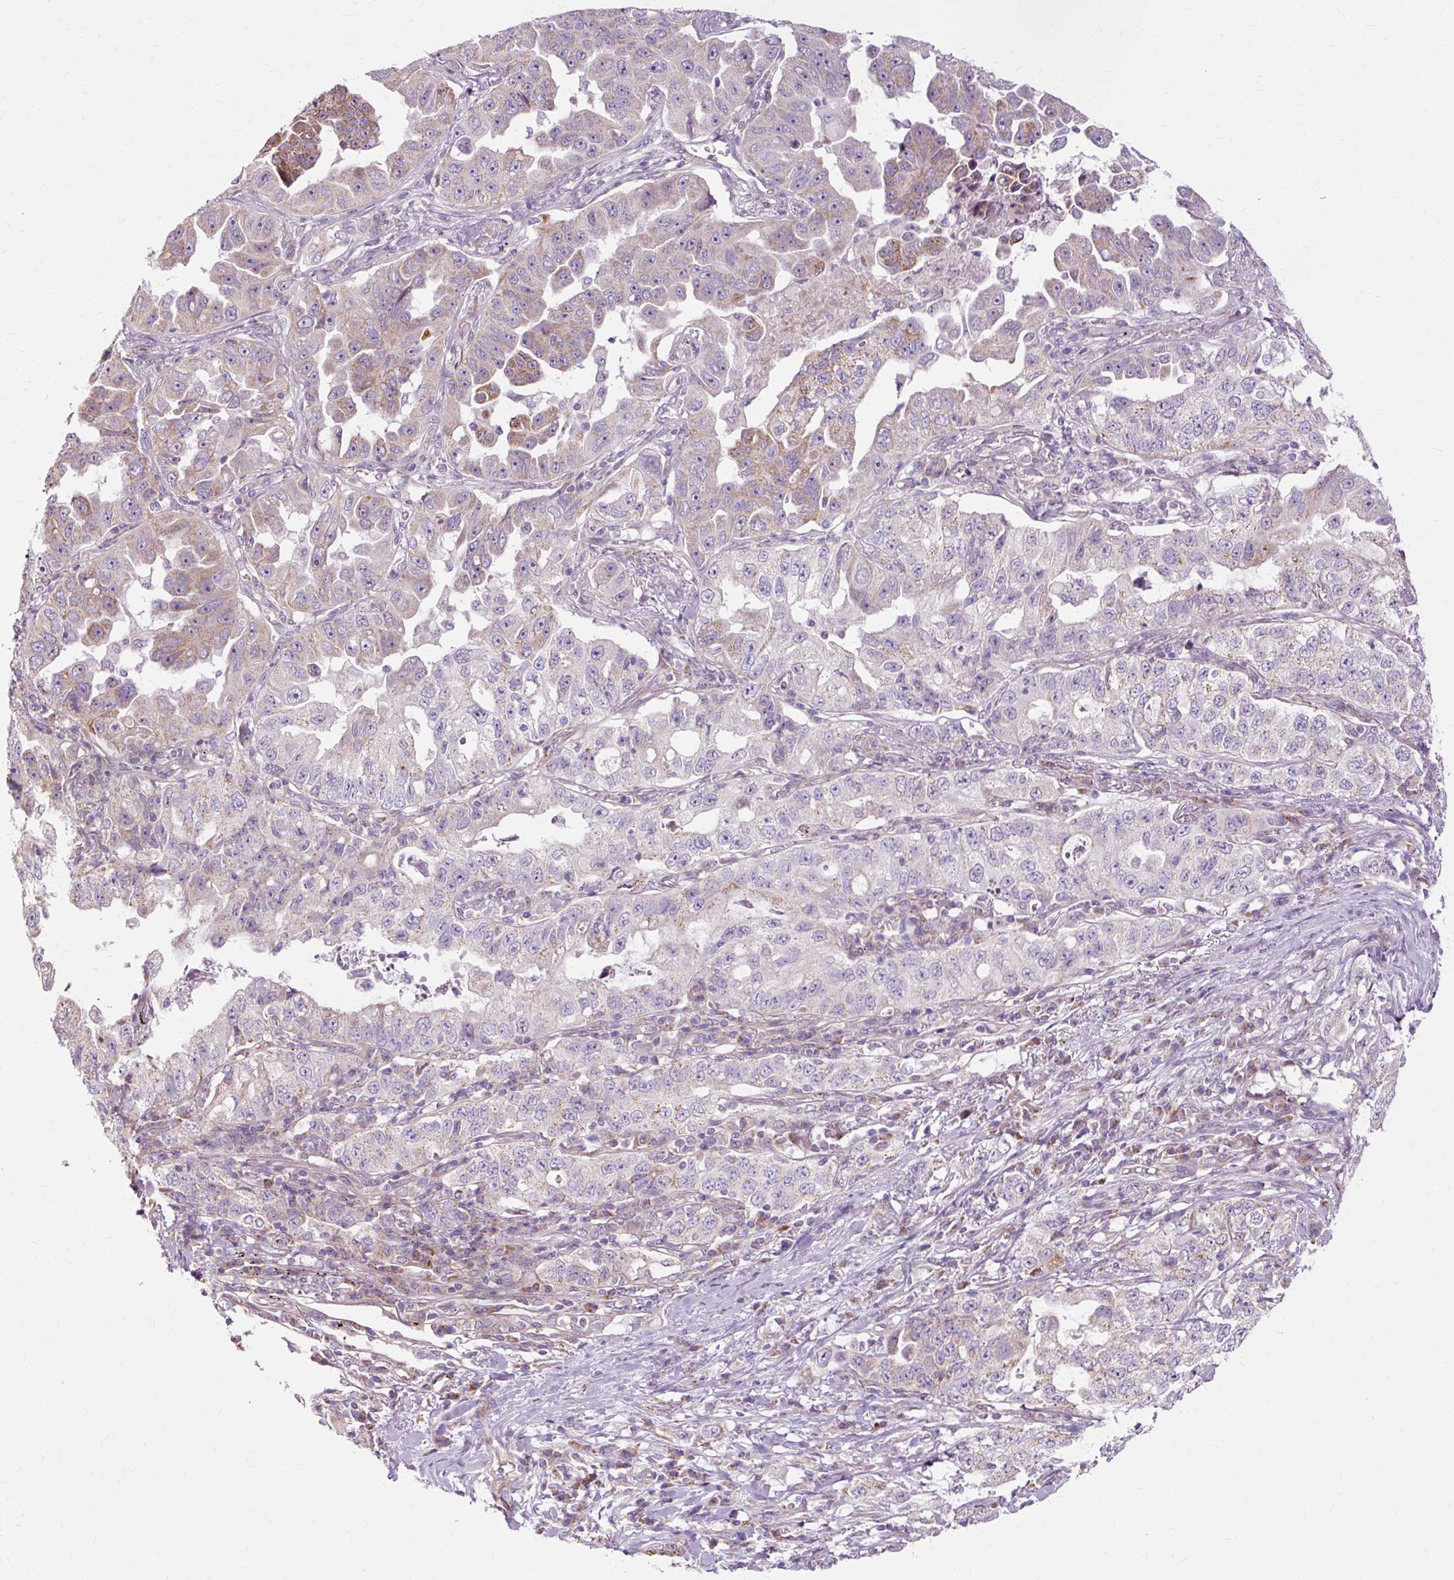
{"staining": {"intensity": "weak", "quantity": "<25%", "location": "cytoplasmic/membranous"}, "tissue": "lung cancer", "cell_type": "Tumor cells", "image_type": "cancer", "snomed": [{"axis": "morphology", "description": "Adenocarcinoma, NOS"}, {"axis": "topography", "description": "Lung"}], "caption": "There is no significant positivity in tumor cells of adenocarcinoma (lung).", "gene": "PDZD2", "patient": {"sex": "female", "age": 51}}